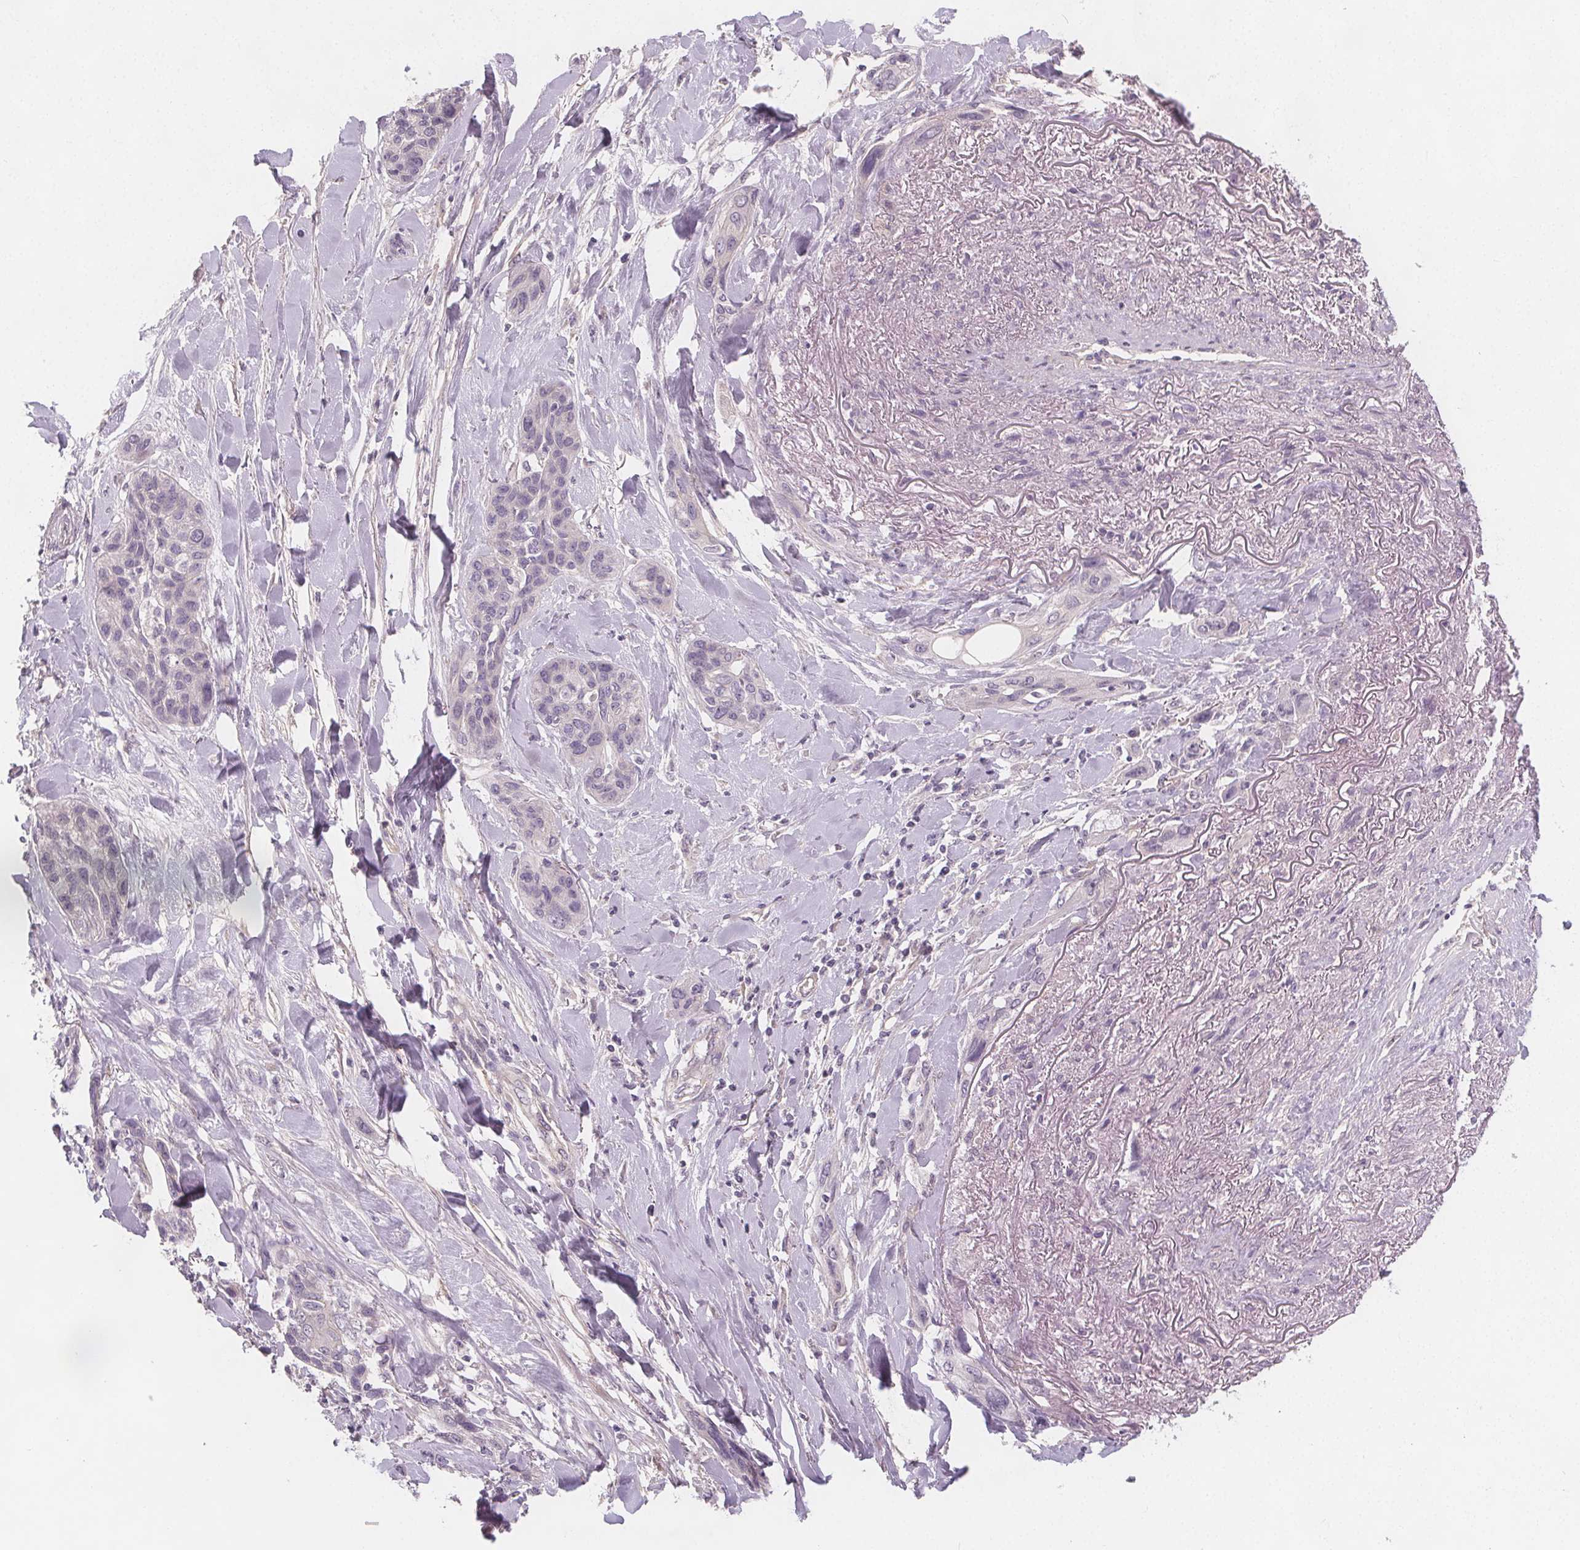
{"staining": {"intensity": "negative", "quantity": "none", "location": "none"}, "tissue": "lung cancer", "cell_type": "Tumor cells", "image_type": "cancer", "snomed": [{"axis": "morphology", "description": "Squamous cell carcinoma, NOS"}, {"axis": "topography", "description": "Lung"}], "caption": "DAB immunohistochemical staining of lung squamous cell carcinoma demonstrates no significant positivity in tumor cells.", "gene": "VNN1", "patient": {"sex": "female", "age": 70}}